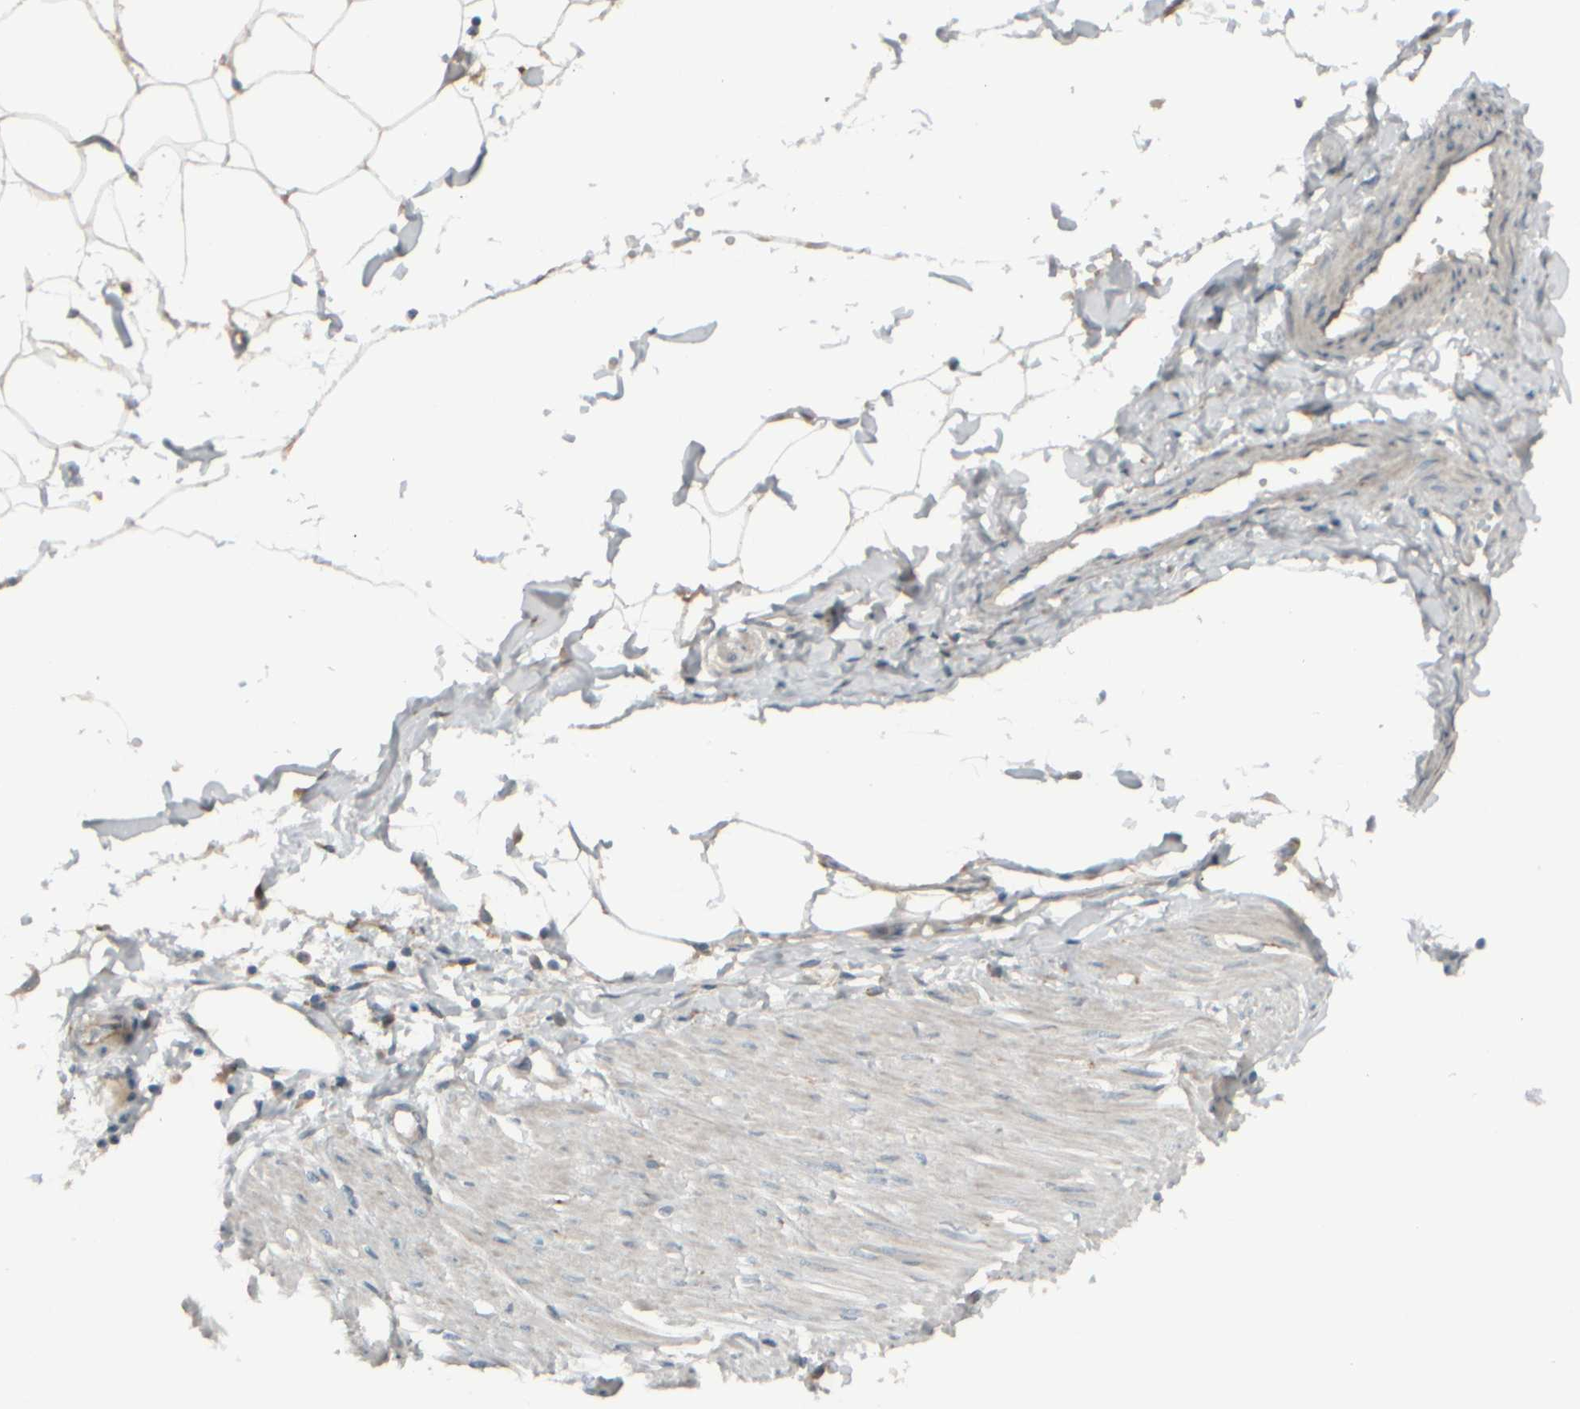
{"staining": {"intensity": "weak", "quantity": "<25%", "location": "cytoplasmic/membranous"}, "tissue": "adipose tissue", "cell_type": "Adipocytes", "image_type": "normal", "snomed": [{"axis": "morphology", "description": "Normal tissue, NOS"}, {"axis": "morphology", "description": "Adenocarcinoma, NOS"}, {"axis": "topography", "description": "Colon"}, {"axis": "topography", "description": "Peripheral nerve tissue"}], "caption": "Adipocytes show no significant protein positivity in unremarkable adipose tissue. Nuclei are stained in blue.", "gene": "HGS", "patient": {"sex": "male", "age": 14}}